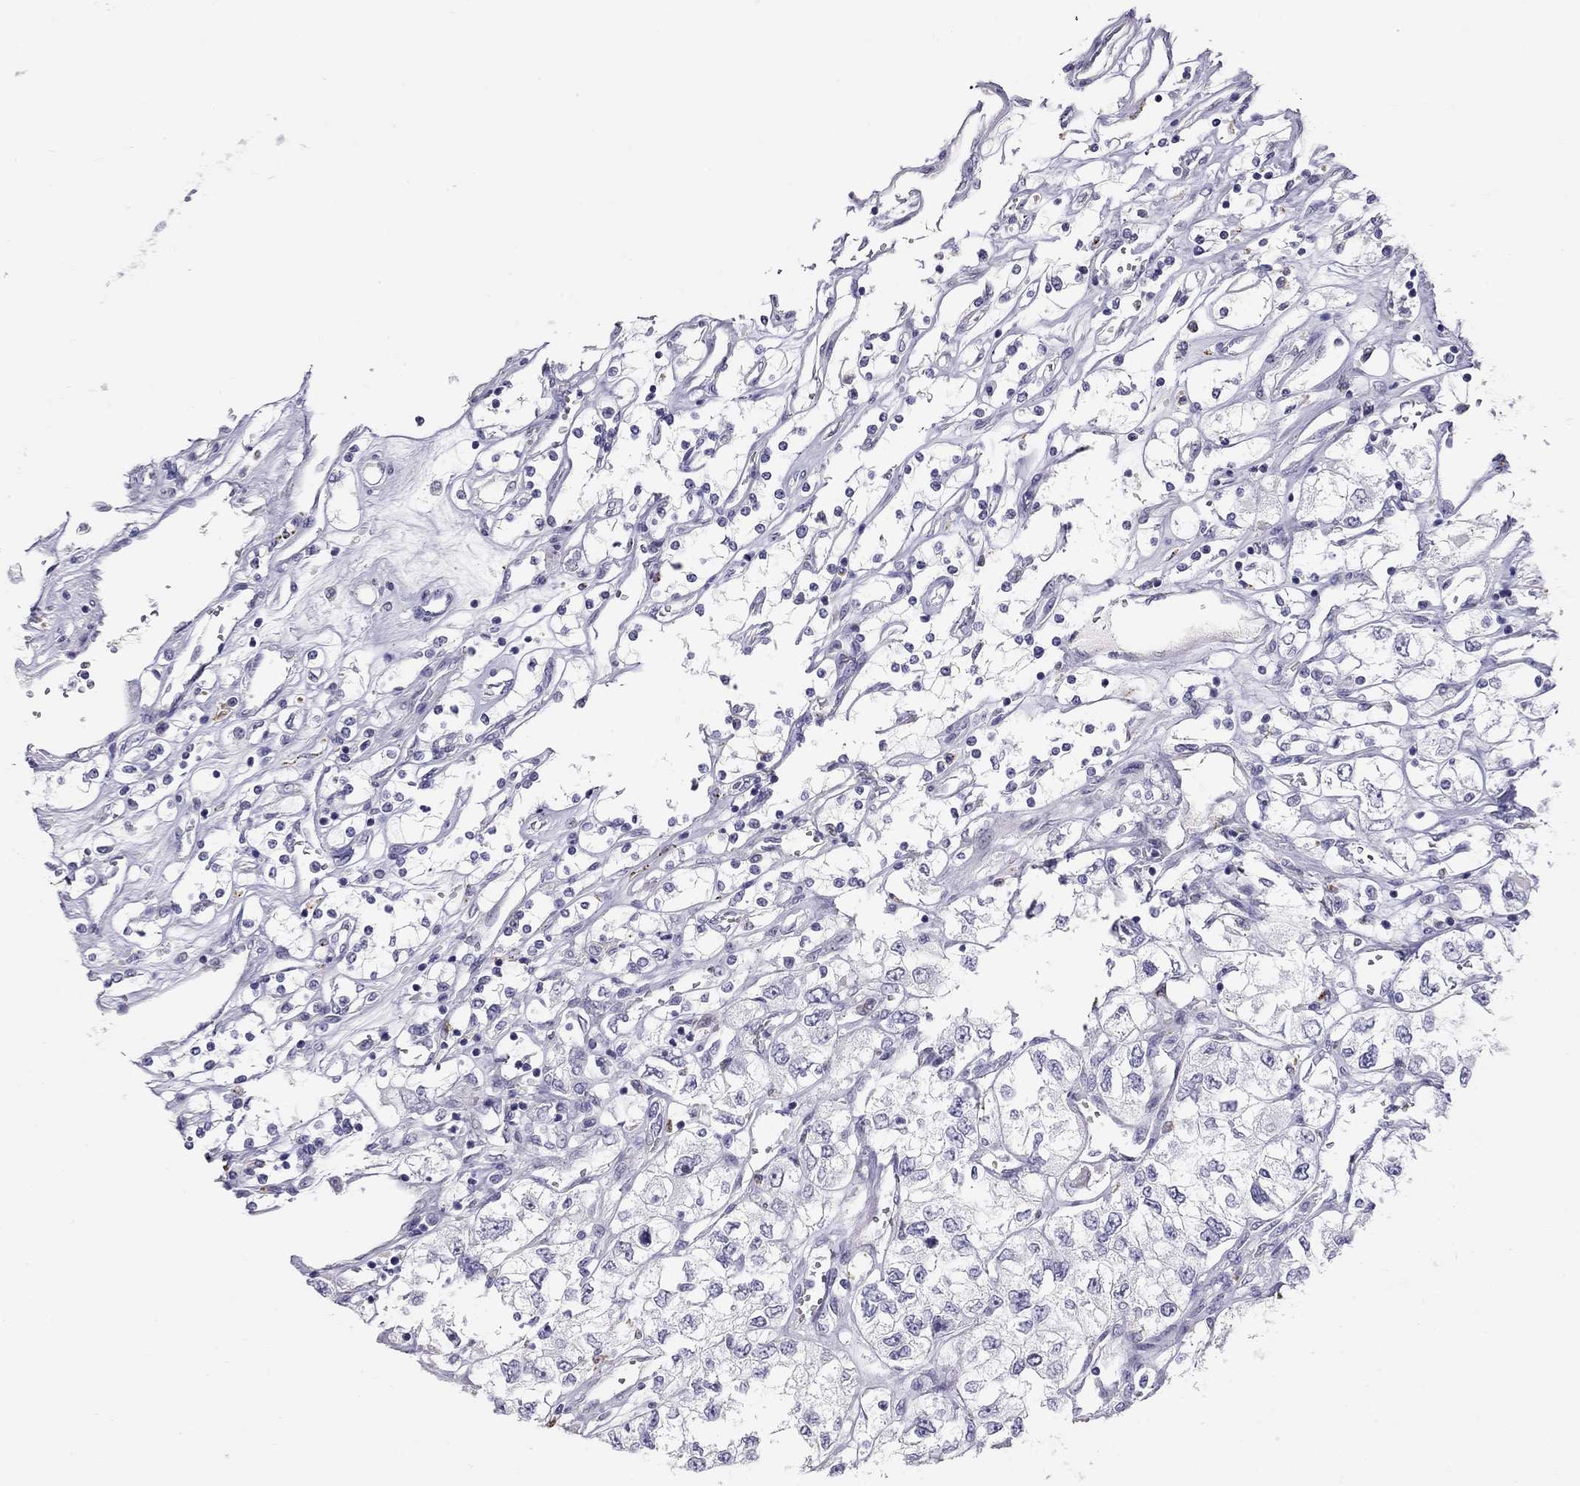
{"staining": {"intensity": "negative", "quantity": "none", "location": "none"}, "tissue": "renal cancer", "cell_type": "Tumor cells", "image_type": "cancer", "snomed": [{"axis": "morphology", "description": "Adenocarcinoma, NOS"}, {"axis": "topography", "description": "Kidney"}], "caption": "Renal adenocarcinoma stained for a protein using immunohistochemistry exhibits no staining tumor cells.", "gene": "IL17REL", "patient": {"sex": "female", "age": 59}}